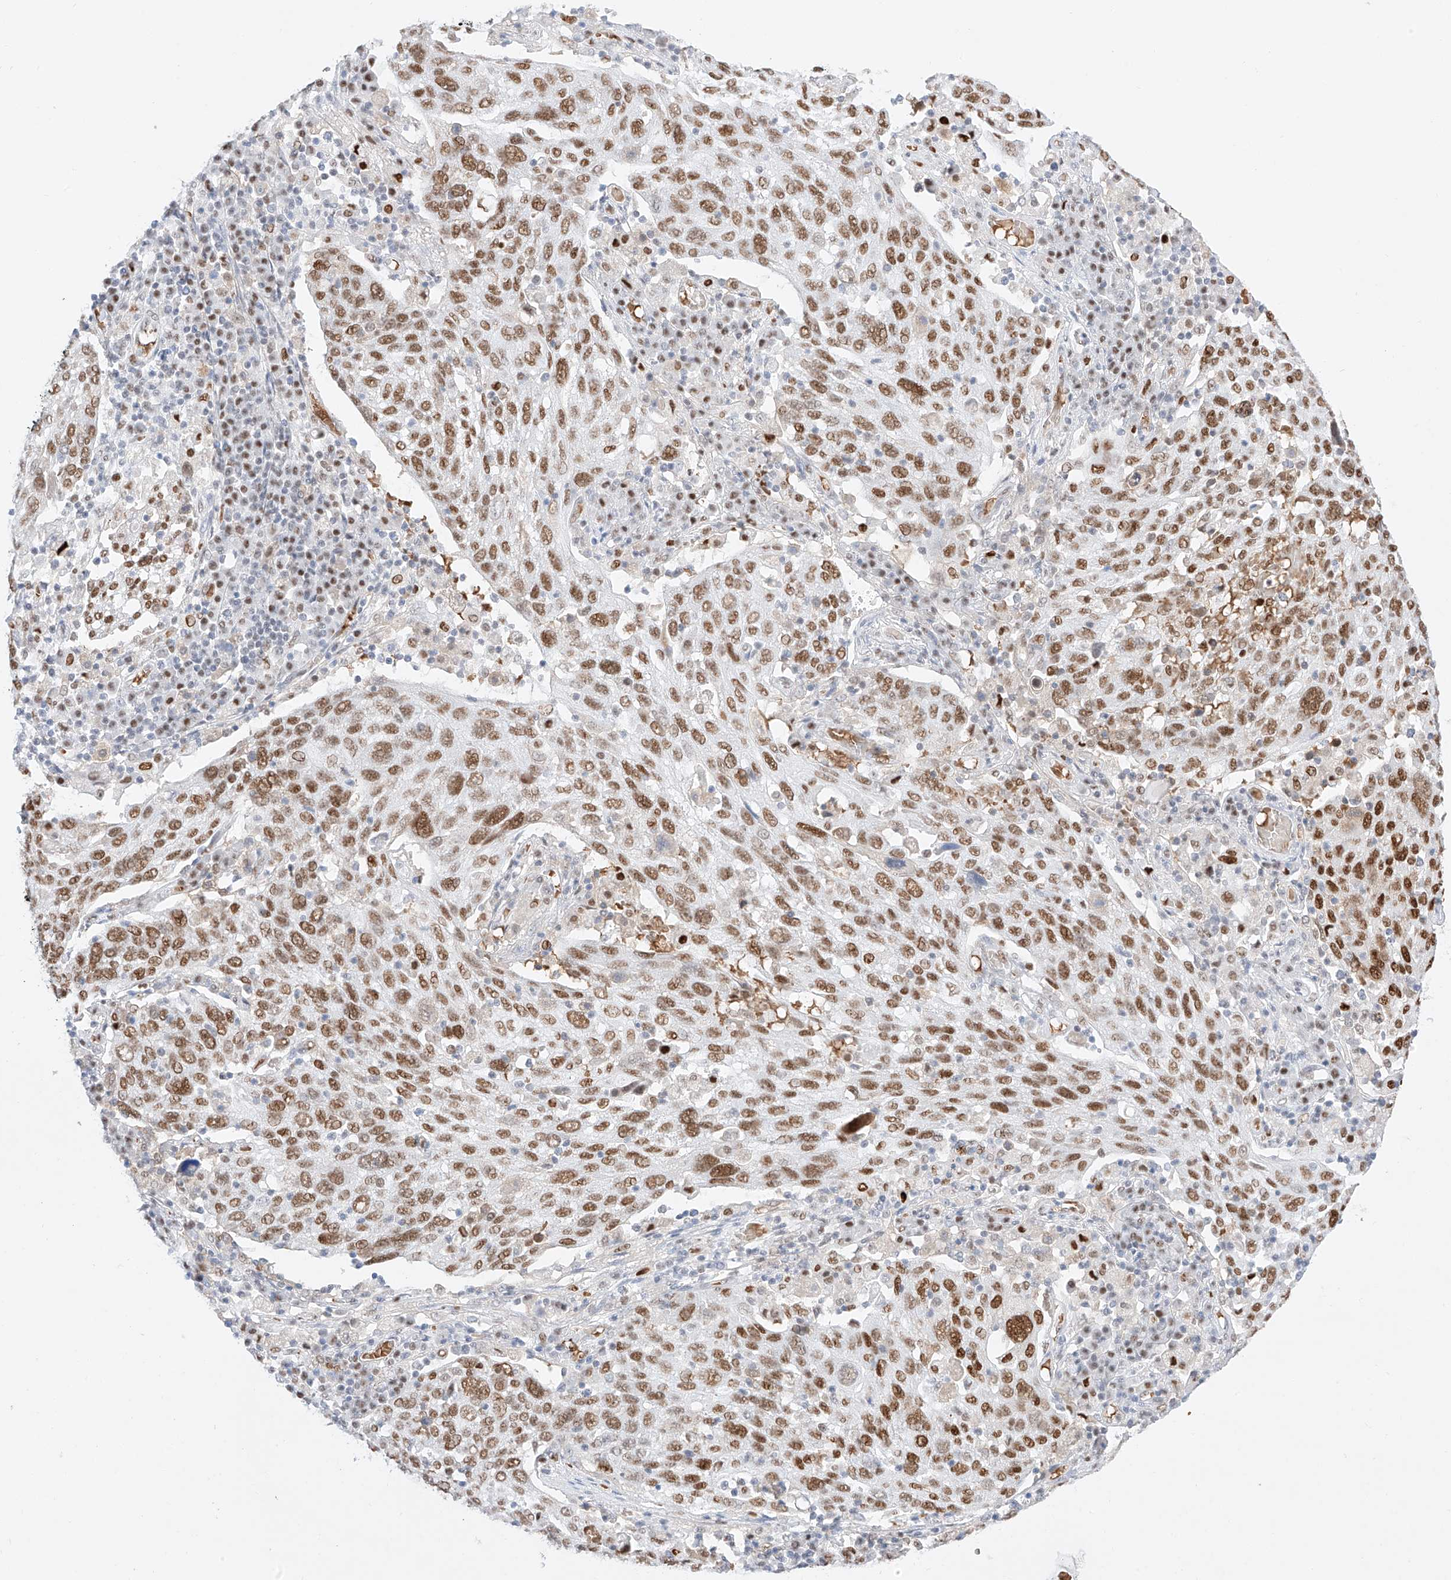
{"staining": {"intensity": "strong", "quantity": ">75%", "location": "nuclear"}, "tissue": "lung cancer", "cell_type": "Tumor cells", "image_type": "cancer", "snomed": [{"axis": "morphology", "description": "Squamous cell carcinoma, NOS"}, {"axis": "topography", "description": "Lung"}], "caption": "The immunohistochemical stain shows strong nuclear staining in tumor cells of lung cancer (squamous cell carcinoma) tissue. (Brightfield microscopy of DAB IHC at high magnification).", "gene": "APIP", "patient": {"sex": "male", "age": 65}}